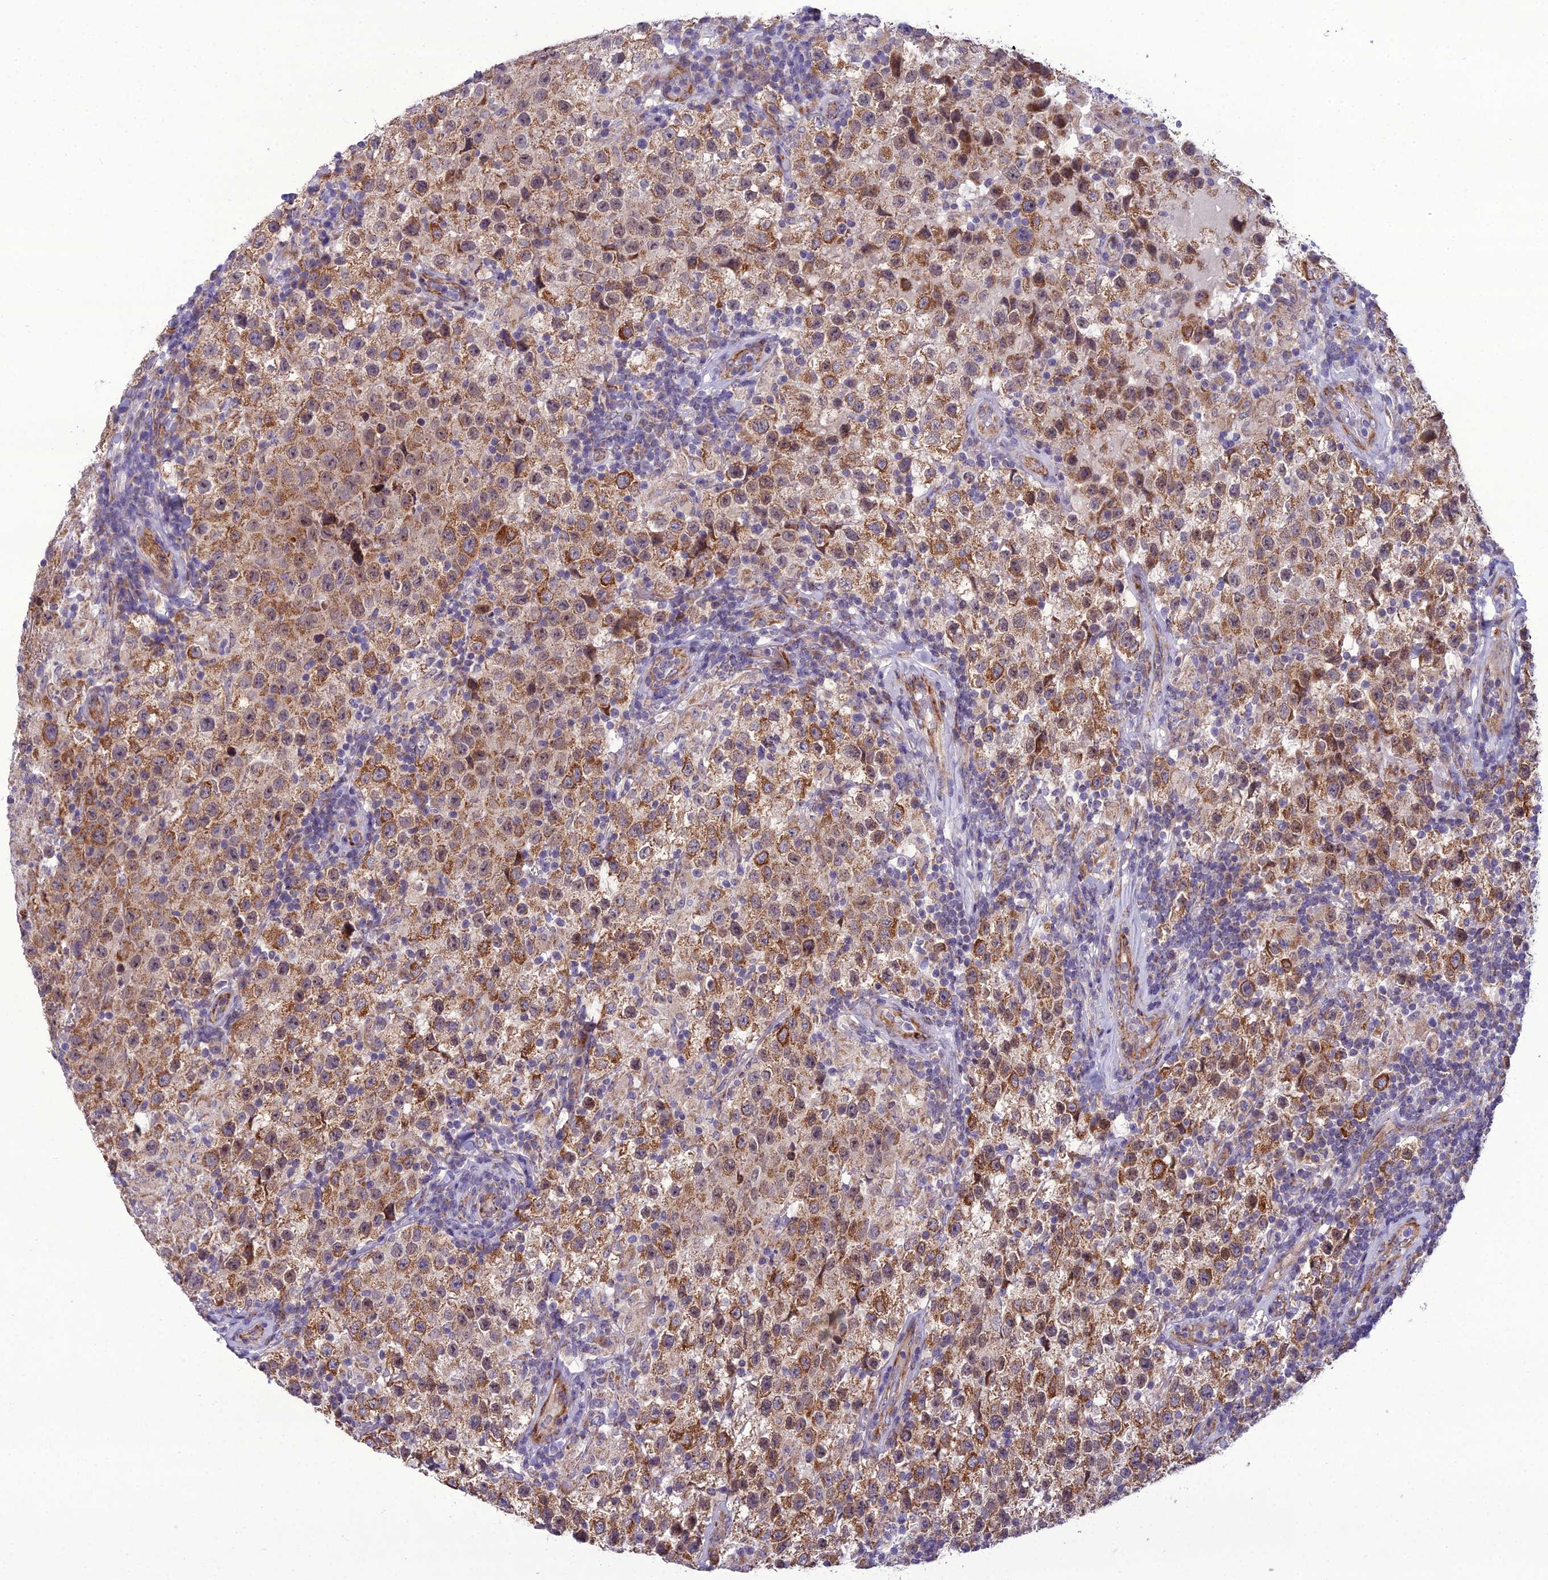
{"staining": {"intensity": "moderate", "quantity": ">75%", "location": "cytoplasmic/membranous"}, "tissue": "testis cancer", "cell_type": "Tumor cells", "image_type": "cancer", "snomed": [{"axis": "morphology", "description": "Seminoma, NOS"}, {"axis": "morphology", "description": "Carcinoma, Embryonal, NOS"}, {"axis": "topography", "description": "Testis"}], "caption": "The histopathology image demonstrates immunohistochemical staining of embryonal carcinoma (testis). There is moderate cytoplasmic/membranous positivity is present in approximately >75% of tumor cells.", "gene": "NODAL", "patient": {"sex": "male", "age": 41}}